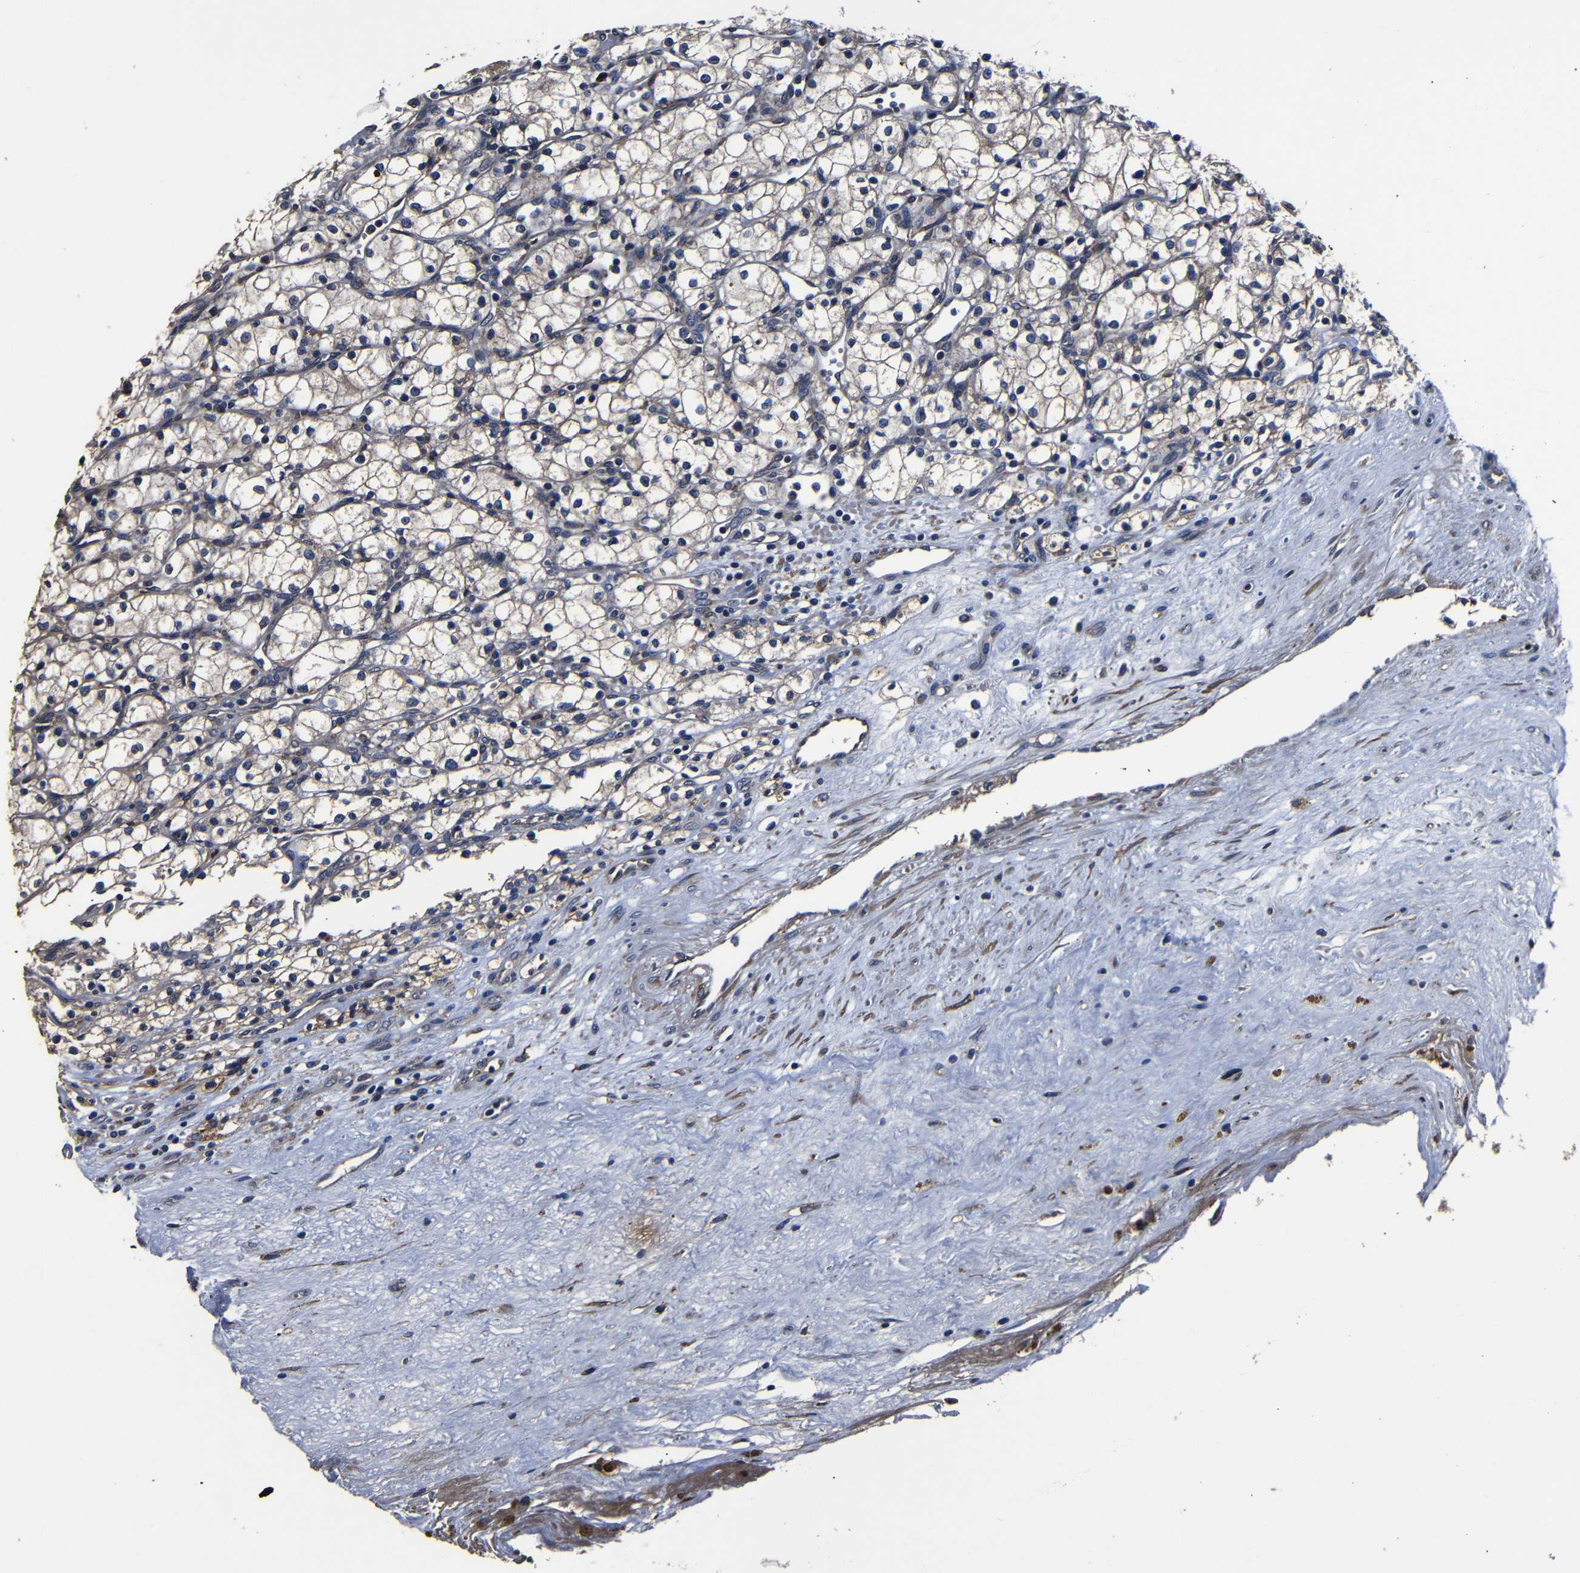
{"staining": {"intensity": "weak", "quantity": "25%-75%", "location": "cytoplasmic/membranous"}, "tissue": "renal cancer", "cell_type": "Tumor cells", "image_type": "cancer", "snomed": [{"axis": "morphology", "description": "Normal tissue, NOS"}, {"axis": "morphology", "description": "Adenocarcinoma, NOS"}, {"axis": "topography", "description": "Kidney"}], "caption": "Renal cancer (adenocarcinoma) was stained to show a protein in brown. There is low levels of weak cytoplasmic/membranous positivity in about 25%-75% of tumor cells.", "gene": "SCN9A", "patient": {"sex": "male", "age": 59}}